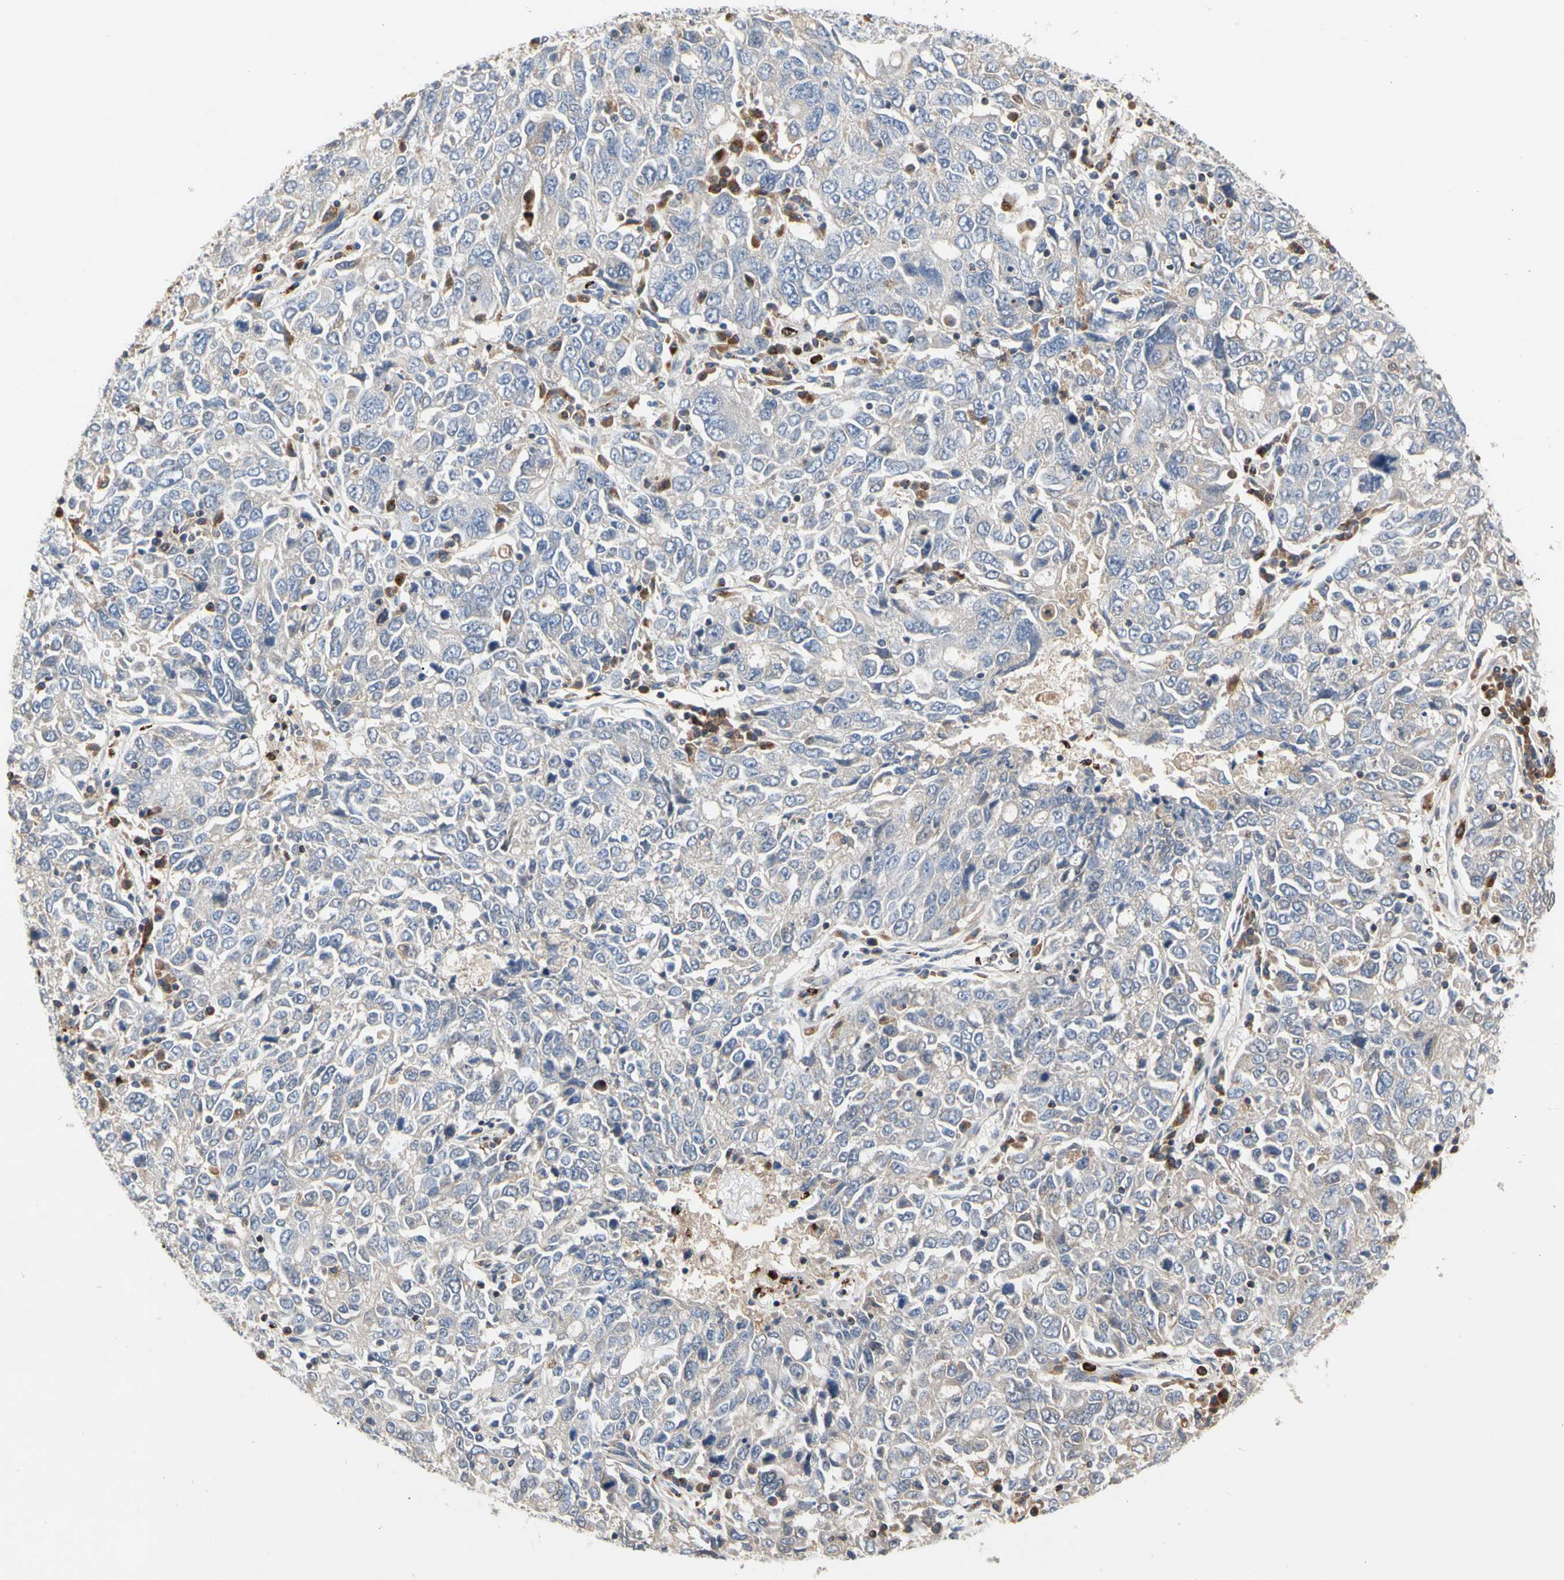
{"staining": {"intensity": "negative", "quantity": "none", "location": "none"}, "tissue": "ovarian cancer", "cell_type": "Tumor cells", "image_type": "cancer", "snomed": [{"axis": "morphology", "description": "Carcinoma, endometroid"}, {"axis": "topography", "description": "Ovary"}], "caption": "High magnification brightfield microscopy of ovarian cancer stained with DAB (brown) and counterstained with hematoxylin (blue): tumor cells show no significant staining.", "gene": "ADA2", "patient": {"sex": "female", "age": 62}}